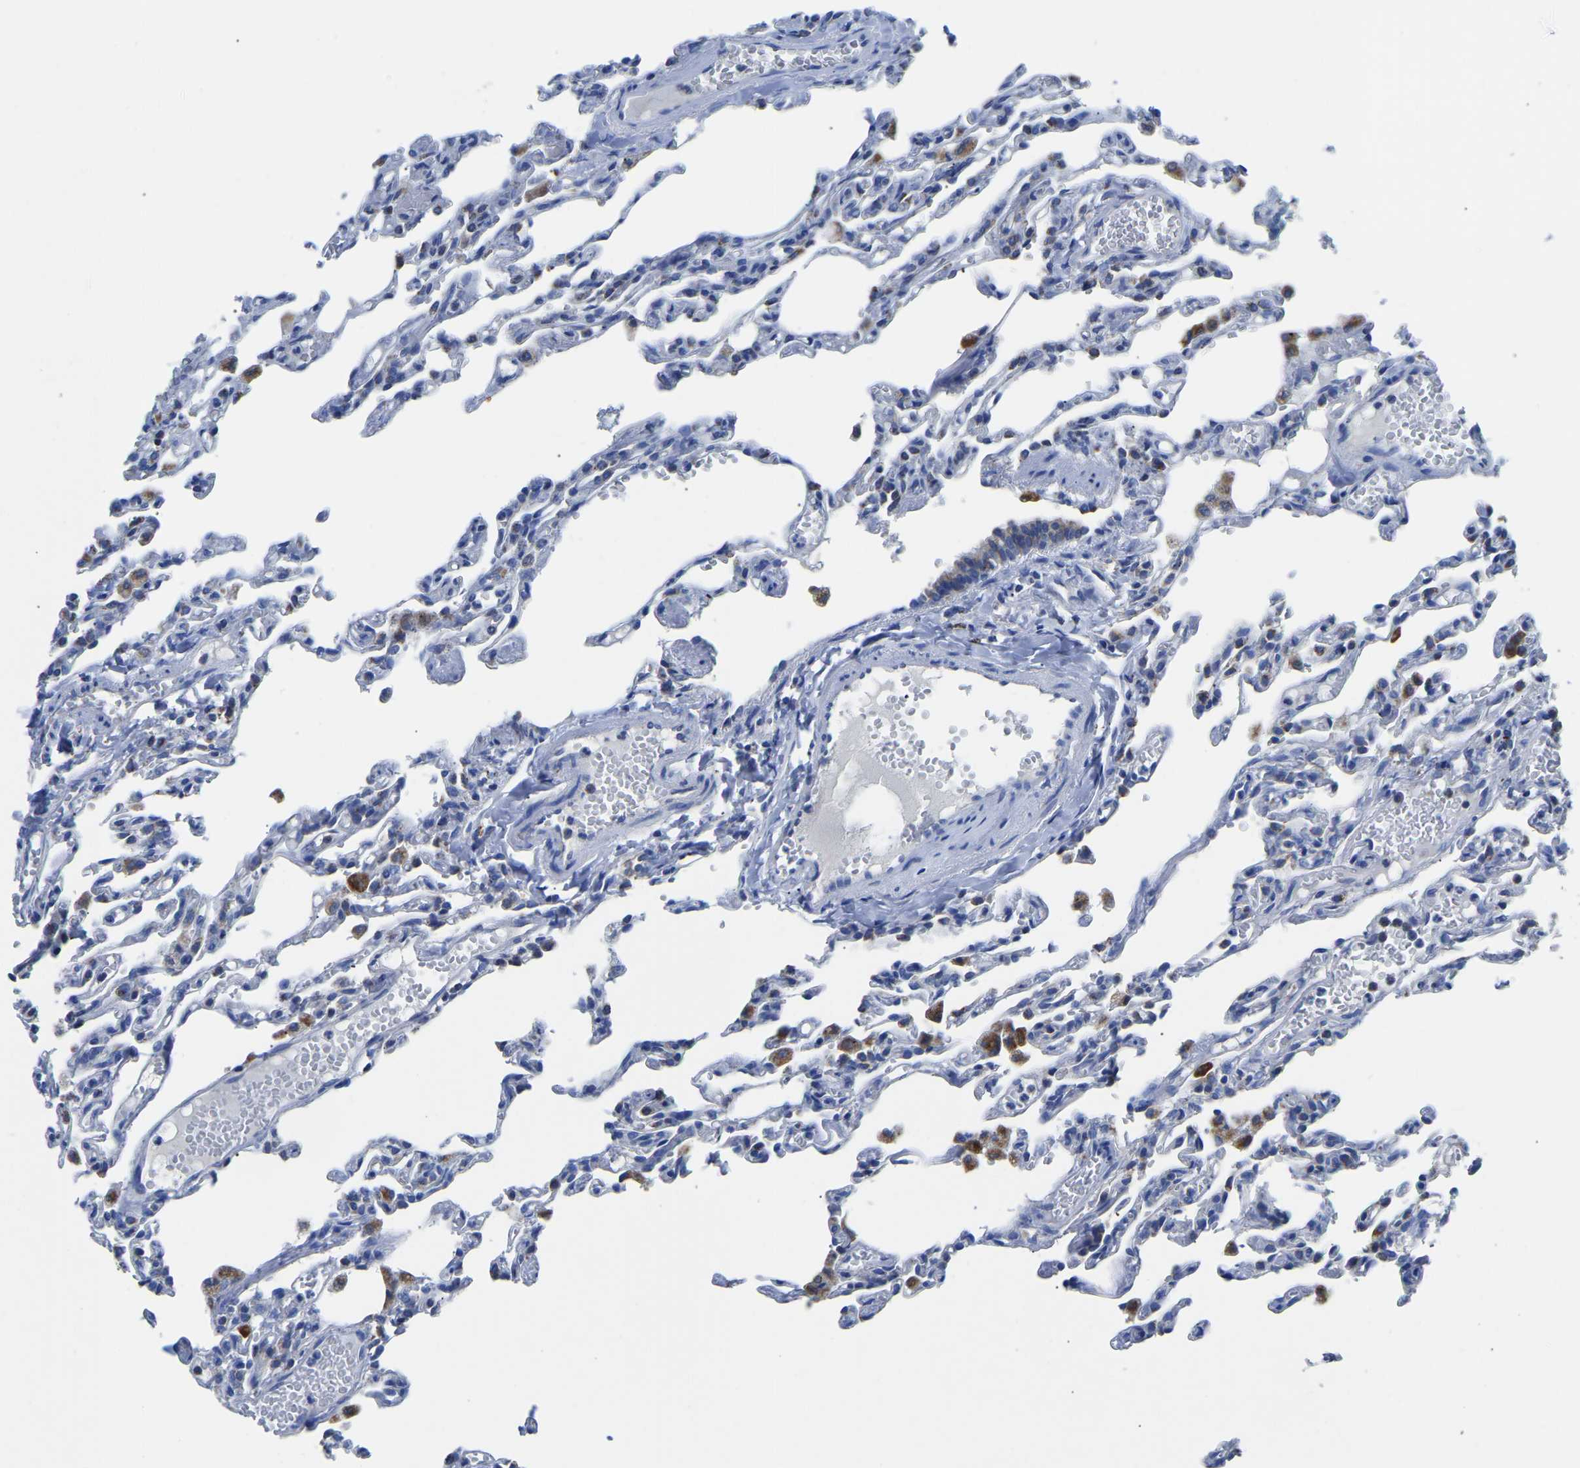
{"staining": {"intensity": "negative", "quantity": "none", "location": "none"}, "tissue": "lung", "cell_type": "Alveolar cells", "image_type": "normal", "snomed": [{"axis": "morphology", "description": "Normal tissue, NOS"}, {"axis": "topography", "description": "Lung"}], "caption": "A photomicrograph of lung stained for a protein shows no brown staining in alveolar cells. (Brightfield microscopy of DAB (3,3'-diaminobenzidine) immunohistochemistry (IHC) at high magnification).", "gene": "ETFA", "patient": {"sex": "male", "age": 21}}